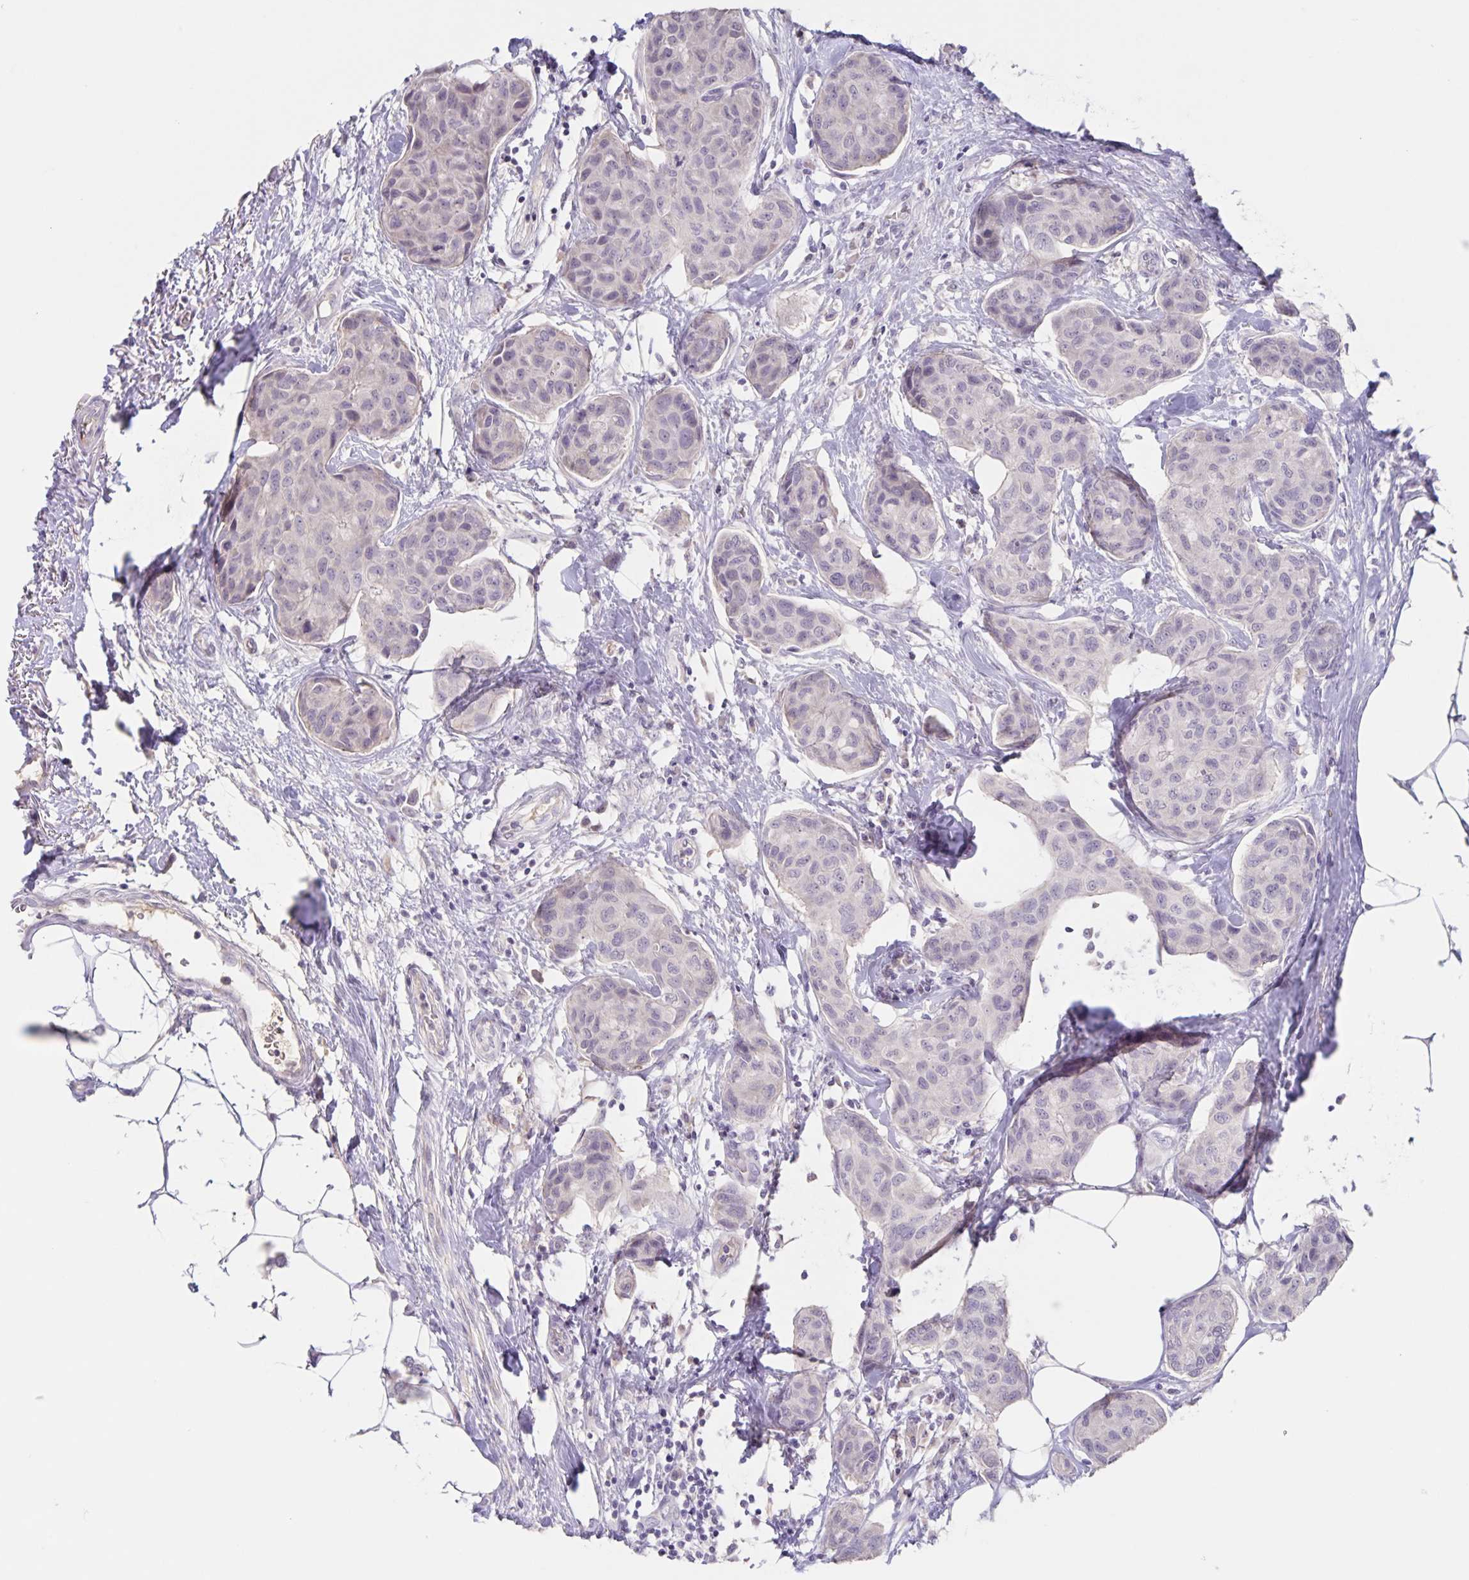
{"staining": {"intensity": "negative", "quantity": "none", "location": "none"}, "tissue": "breast cancer", "cell_type": "Tumor cells", "image_type": "cancer", "snomed": [{"axis": "morphology", "description": "Duct carcinoma"}, {"axis": "topography", "description": "Breast"}], "caption": "This photomicrograph is of breast invasive ductal carcinoma stained with immunohistochemistry to label a protein in brown with the nuclei are counter-stained blue. There is no staining in tumor cells.", "gene": "INSL5", "patient": {"sex": "female", "age": 80}}